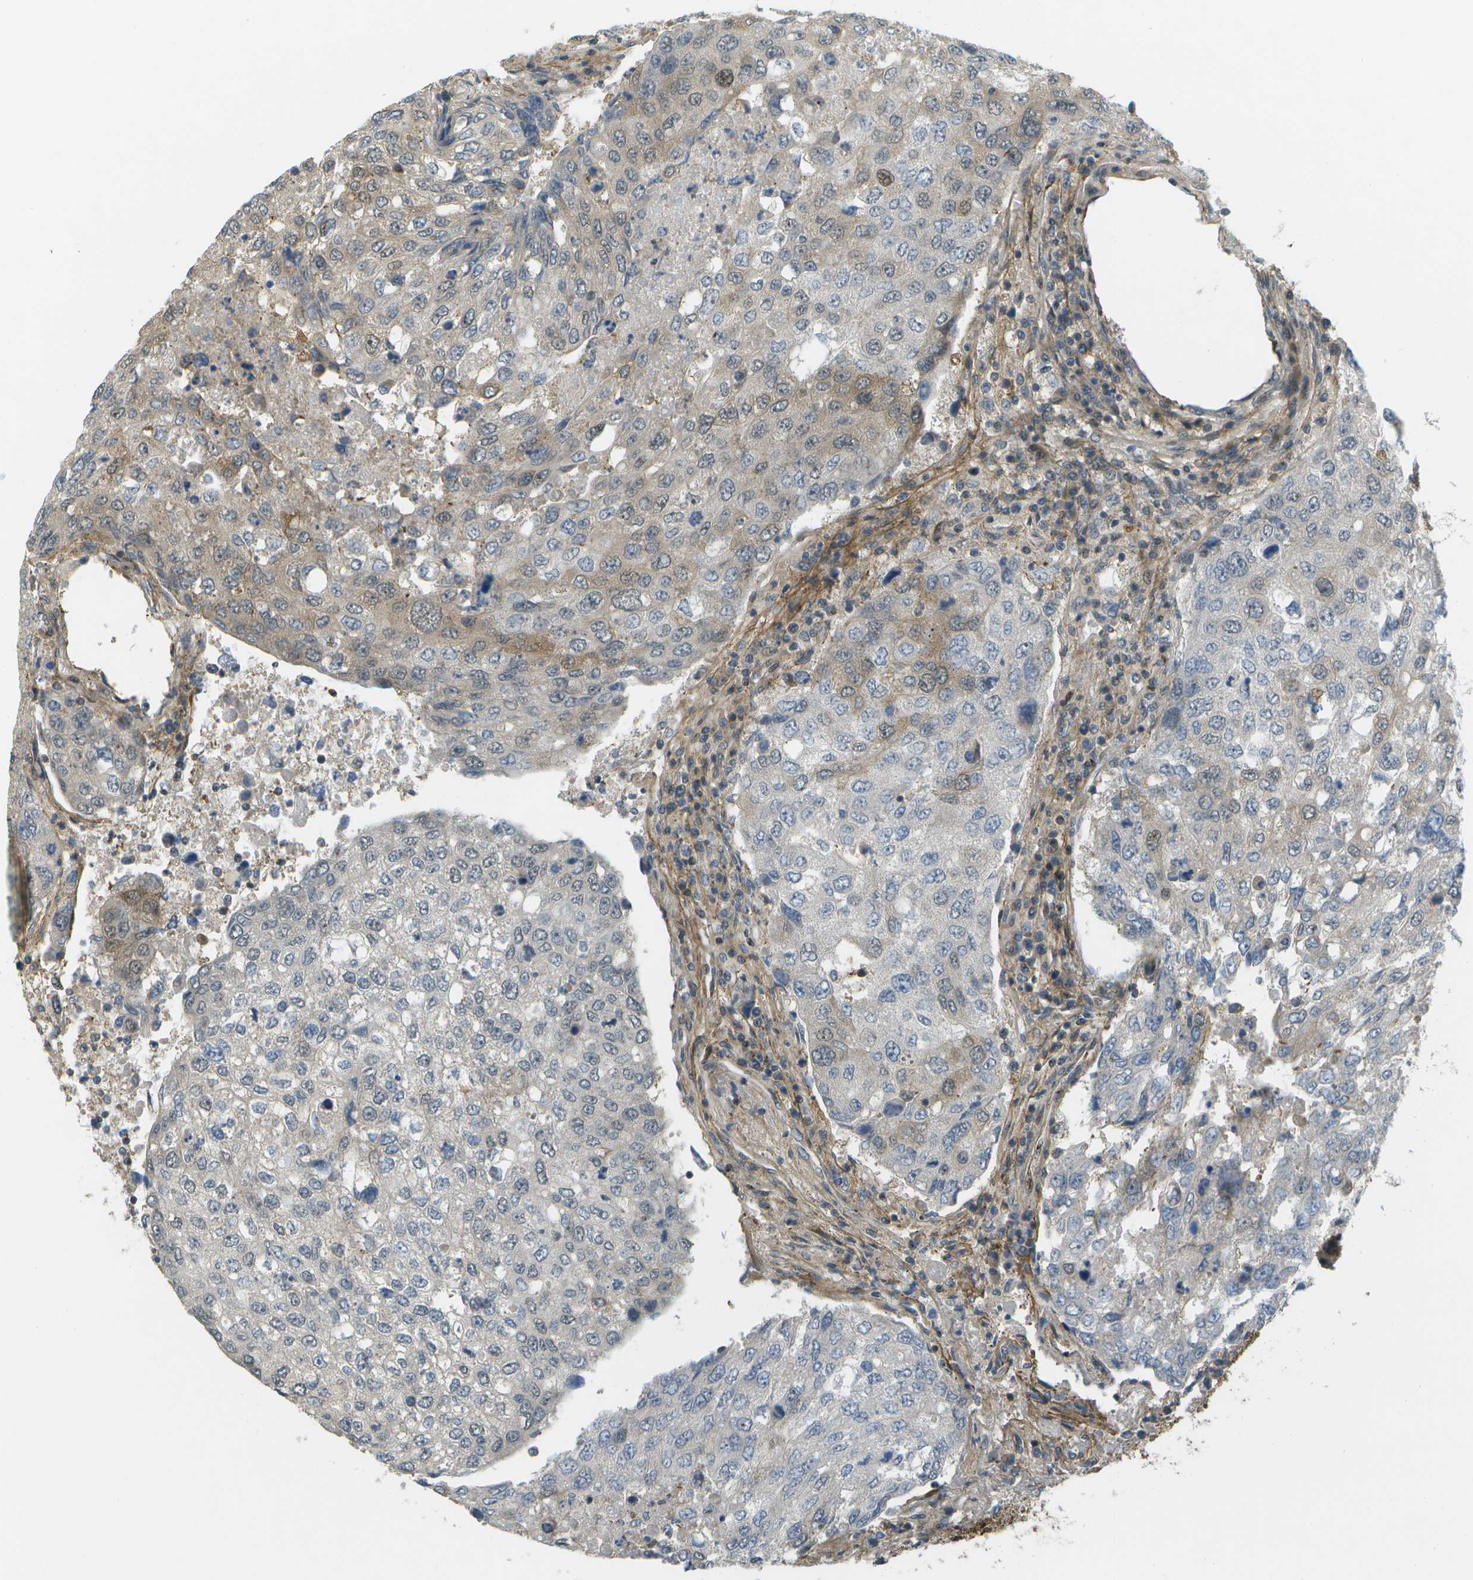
{"staining": {"intensity": "weak", "quantity": "<25%", "location": "cytoplasmic/membranous"}, "tissue": "urothelial cancer", "cell_type": "Tumor cells", "image_type": "cancer", "snomed": [{"axis": "morphology", "description": "Urothelial carcinoma, High grade"}, {"axis": "topography", "description": "Lymph node"}, {"axis": "topography", "description": "Urinary bladder"}], "caption": "Immunohistochemical staining of human urothelial carcinoma (high-grade) shows no significant expression in tumor cells. (DAB (3,3'-diaminobenzidine) immunohistochemistry (IHC) visualized using brightfield microscopy, high magnification).", "gene": "WNK2", "patient": {"sex": "male", "age": 51}}